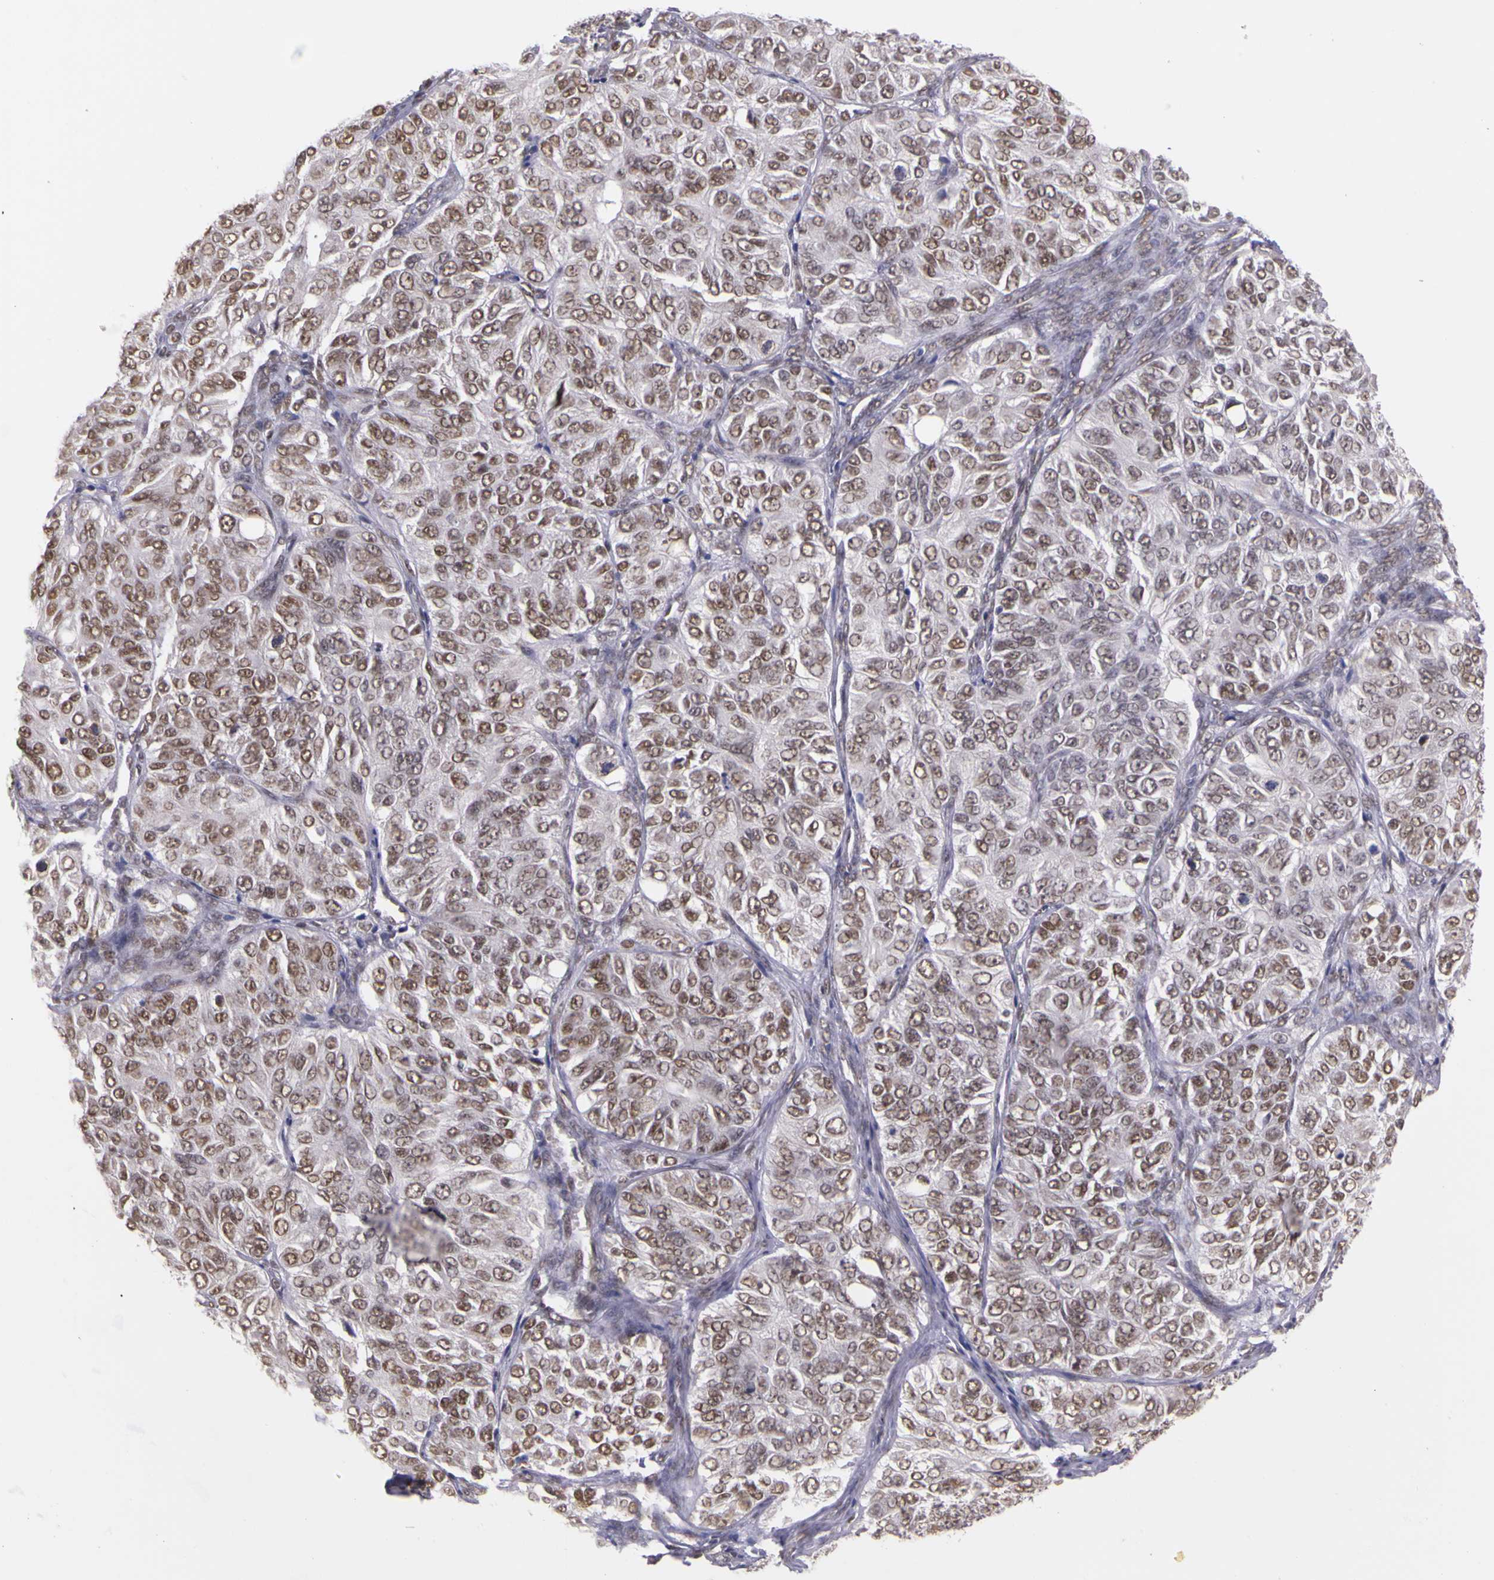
{"staining": {"intensity": "weak", "quantity": ">75%", "location": "nuclear"}, "tissue": "ovarian cancer", "cell_type": "Tumor cells", "image_type": "cancer", "snomed": [{"axis": "morphology", "description": "Carcinoma, endometroid"}, {"axis": "topography", "description": "Ovary"}], "caption": "This is an image of immunohistochemistry staining of ovarian cancer (endometroid carcinoma), which shows weak expression in the nuclear of tumor cells.", "gene": "WDR13", "patient": {"sex": "female", "age": 51}}